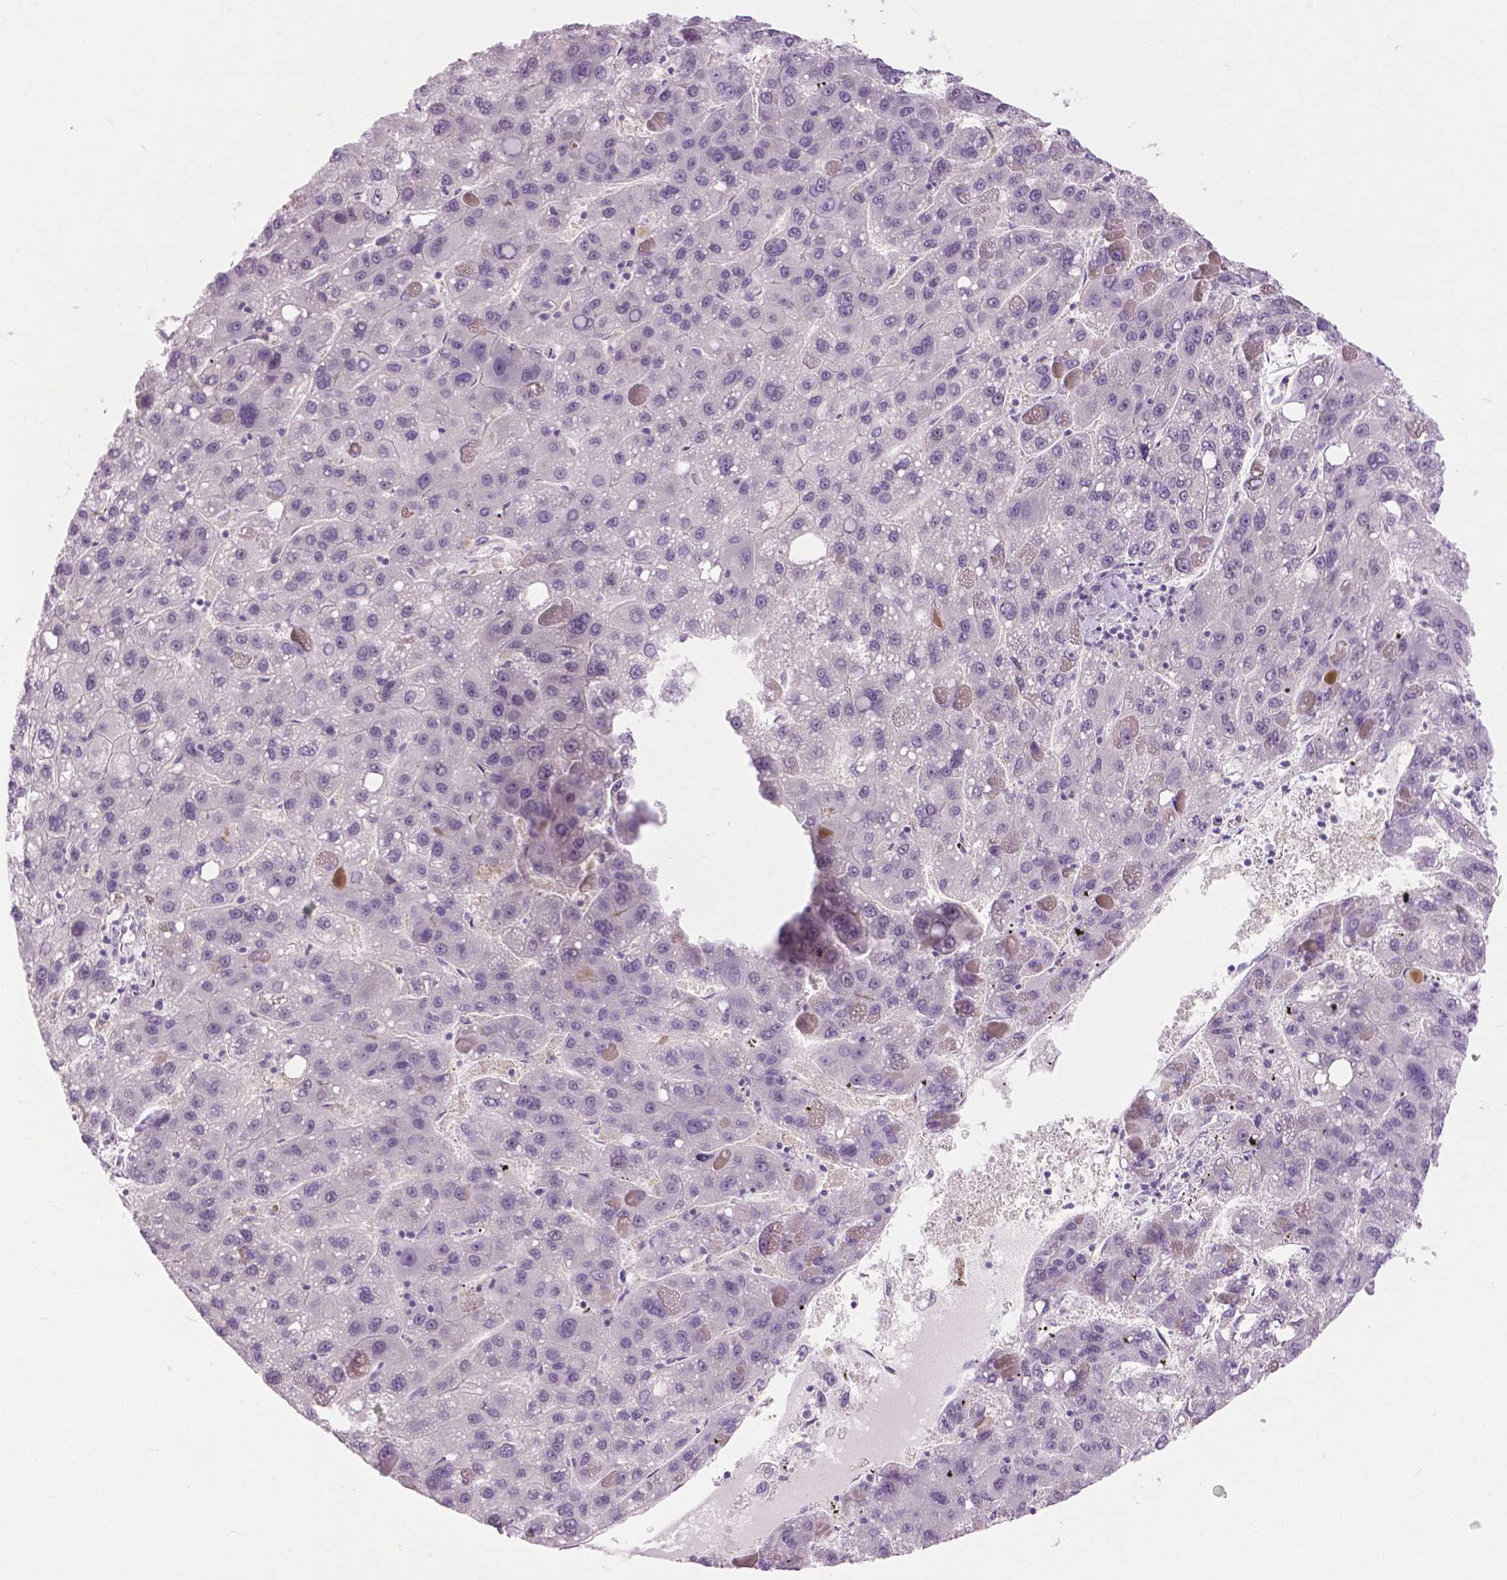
{"staining": {"intensity": "negative", "quantity": "none", "location": "none"}, "tissue": "liver cancer", "cell_type": "Tumor cells", "image_type": "cancer", "snomed": [{"axis": "morphology", "description": "Carcinoma, Hepatocellular, NOS"}, {"axis": "topography", "description": "Liver"}], "caption": "Immunohistochemistry (IHC) micrograph of neoplastic tissue: human liver cancer (hepatocellular carcinoma) stained with DAB reveals no significant protein staining in tumor cells.", "gene": "TP53TG5", "patient": {"sex": "female", "age": 82}}